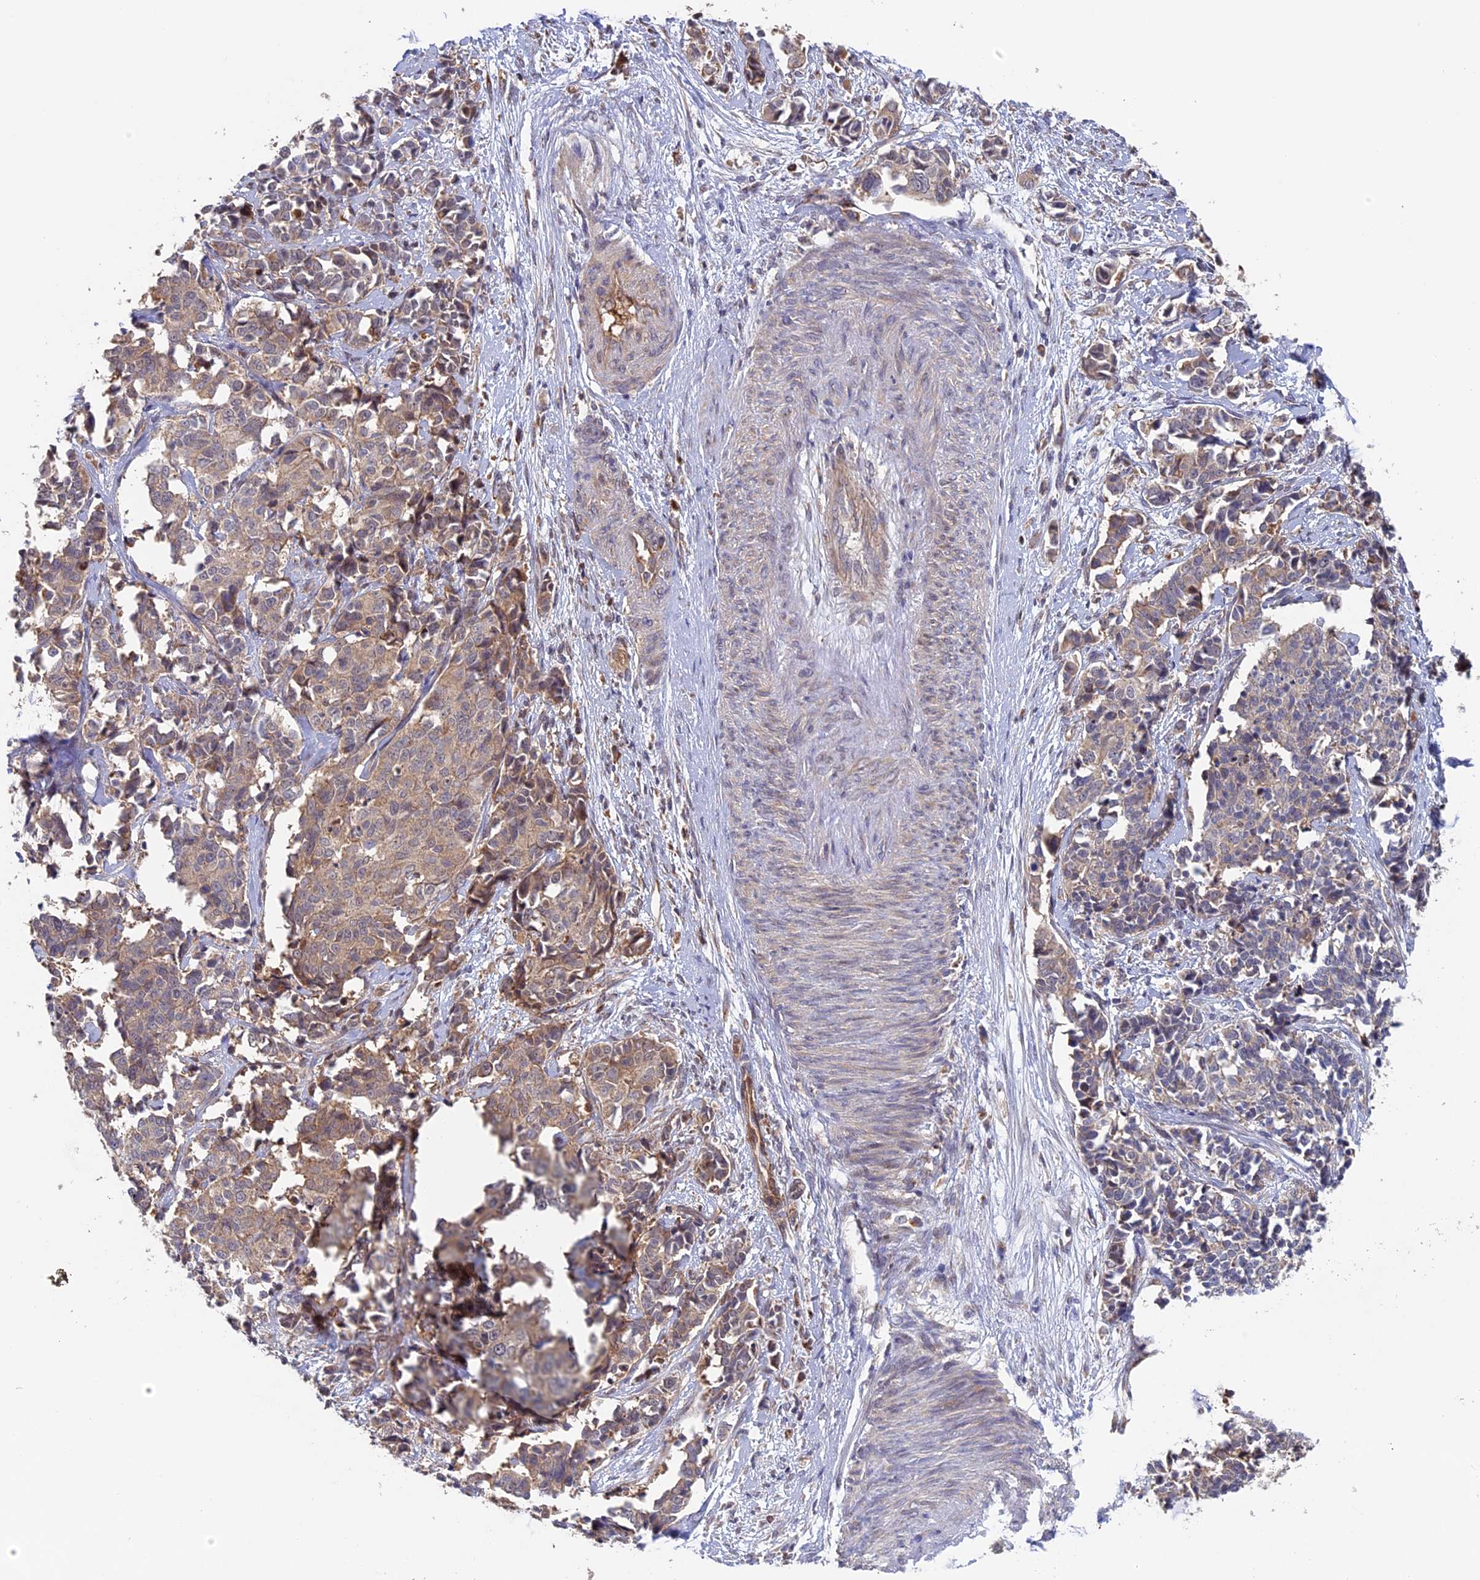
{"staining": {"intensity": "moderate", "quantity": ">75%", "location": "cytoplasmic/membranous"}, "tissue": "cervical cancer", "cell_type": "Tumor cells", "image_type": "cancer", "snomed": [{"axis": "morphology", "description": "Normal tissue, NOS"}, {"axis": "morphology", "description": "Squamous cell carcinoma, NOS"}, {"axis": "topography", "description": "Cervix"}], "caption": "Moderate cytoplasmic/membranous protein staining is present in approximately >75% of tumor cells in cervical cancer.", "gene": "FERMT1", "patient": {"sex": "female", "age": 35}}